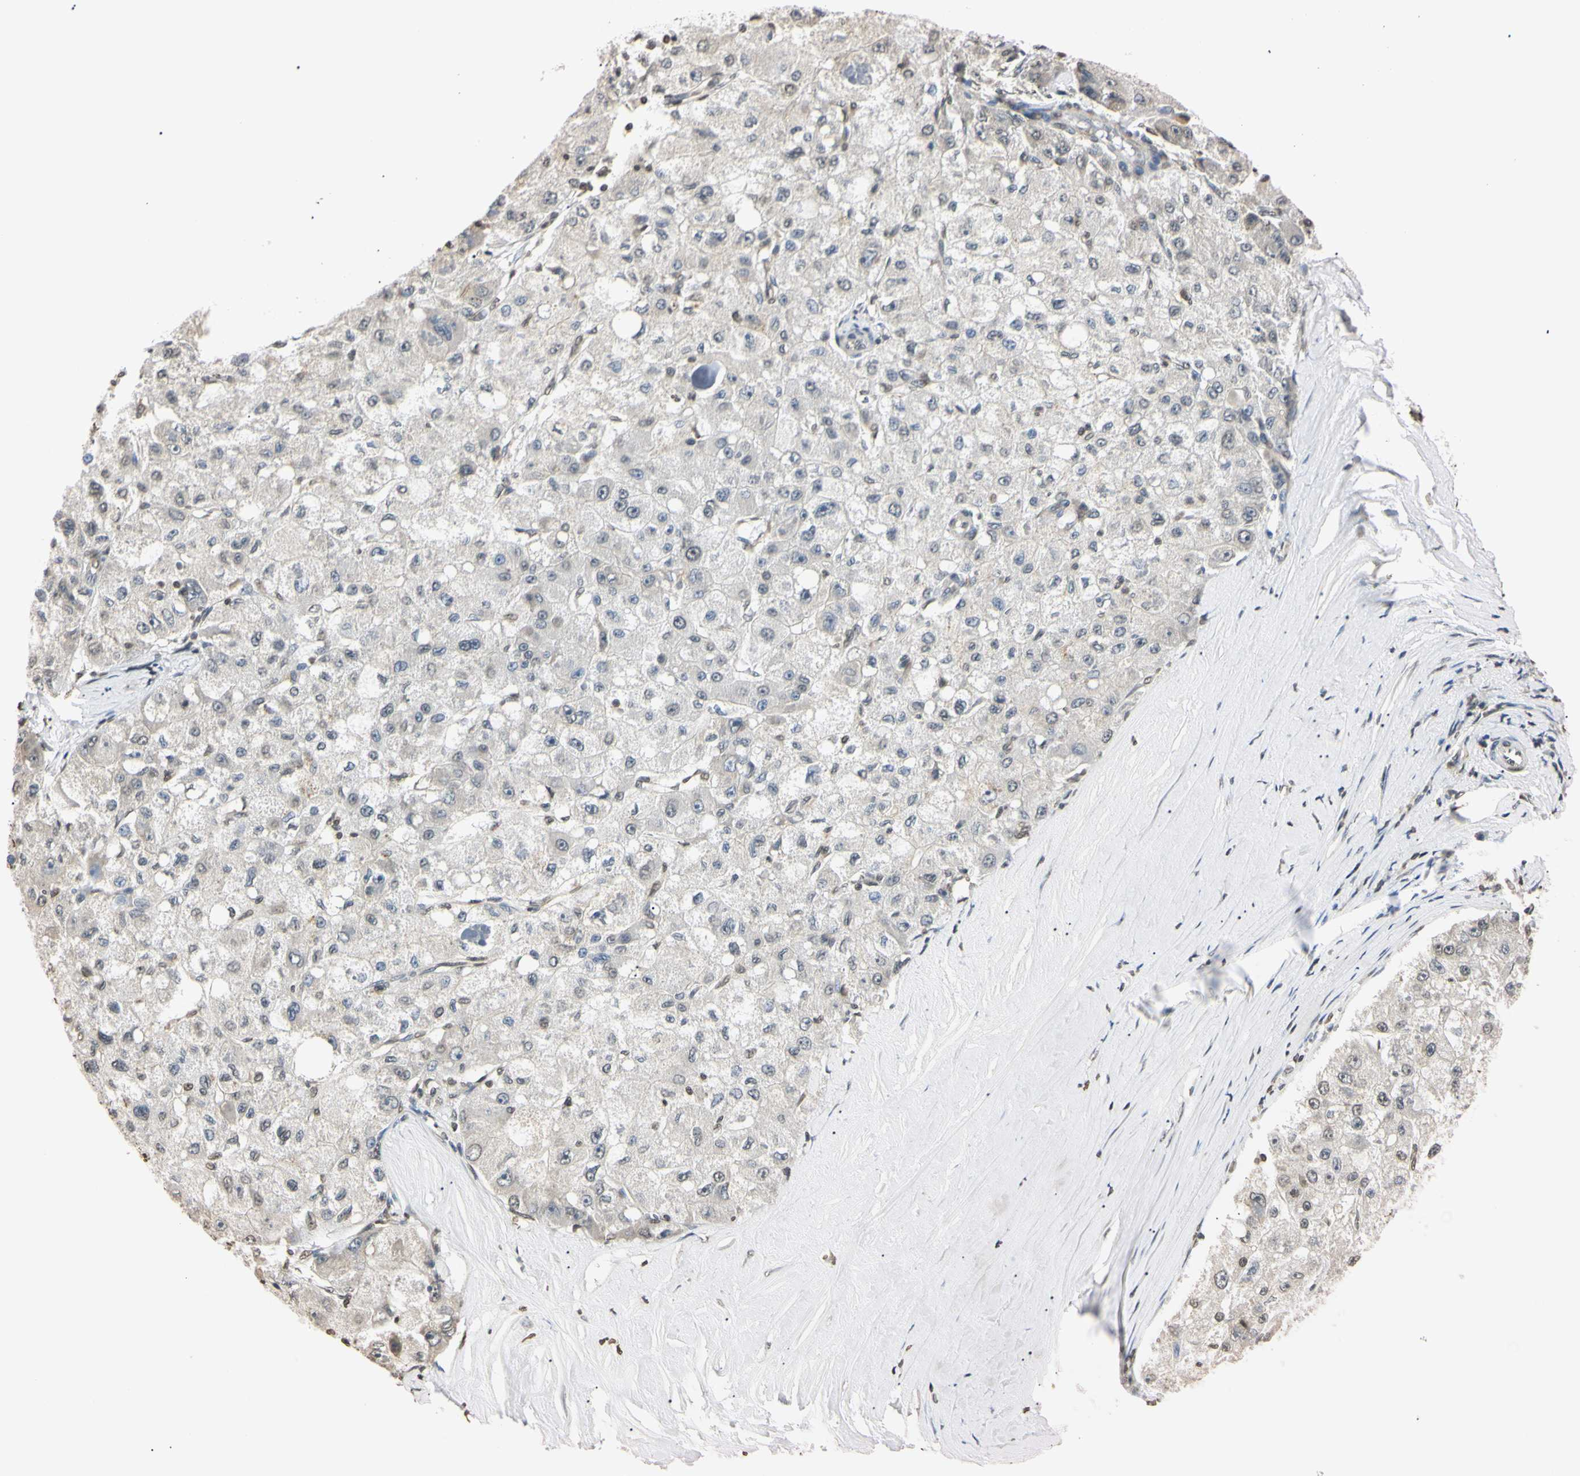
{"staining": {"intensity": "weak", "quantity": "25%-75%", "location": "nuclear"}, "tissue": "liver cancer", "cell_type": "Tumor cells", "image_type": "cancer", "snomed": [{"axis": "morphology", "description": "Carcinoma, Hepatocellular, NOS"}, {"axis": "topography", "description": "Liver"}], "caption": "Liver hepatocellular carcinoma stained with a brown dye shows weak nuclear positive expression in approximately 25%-75% of tumor cells.", "gene": "CDC45", "patient": {"sex": "male", "age": 80}}